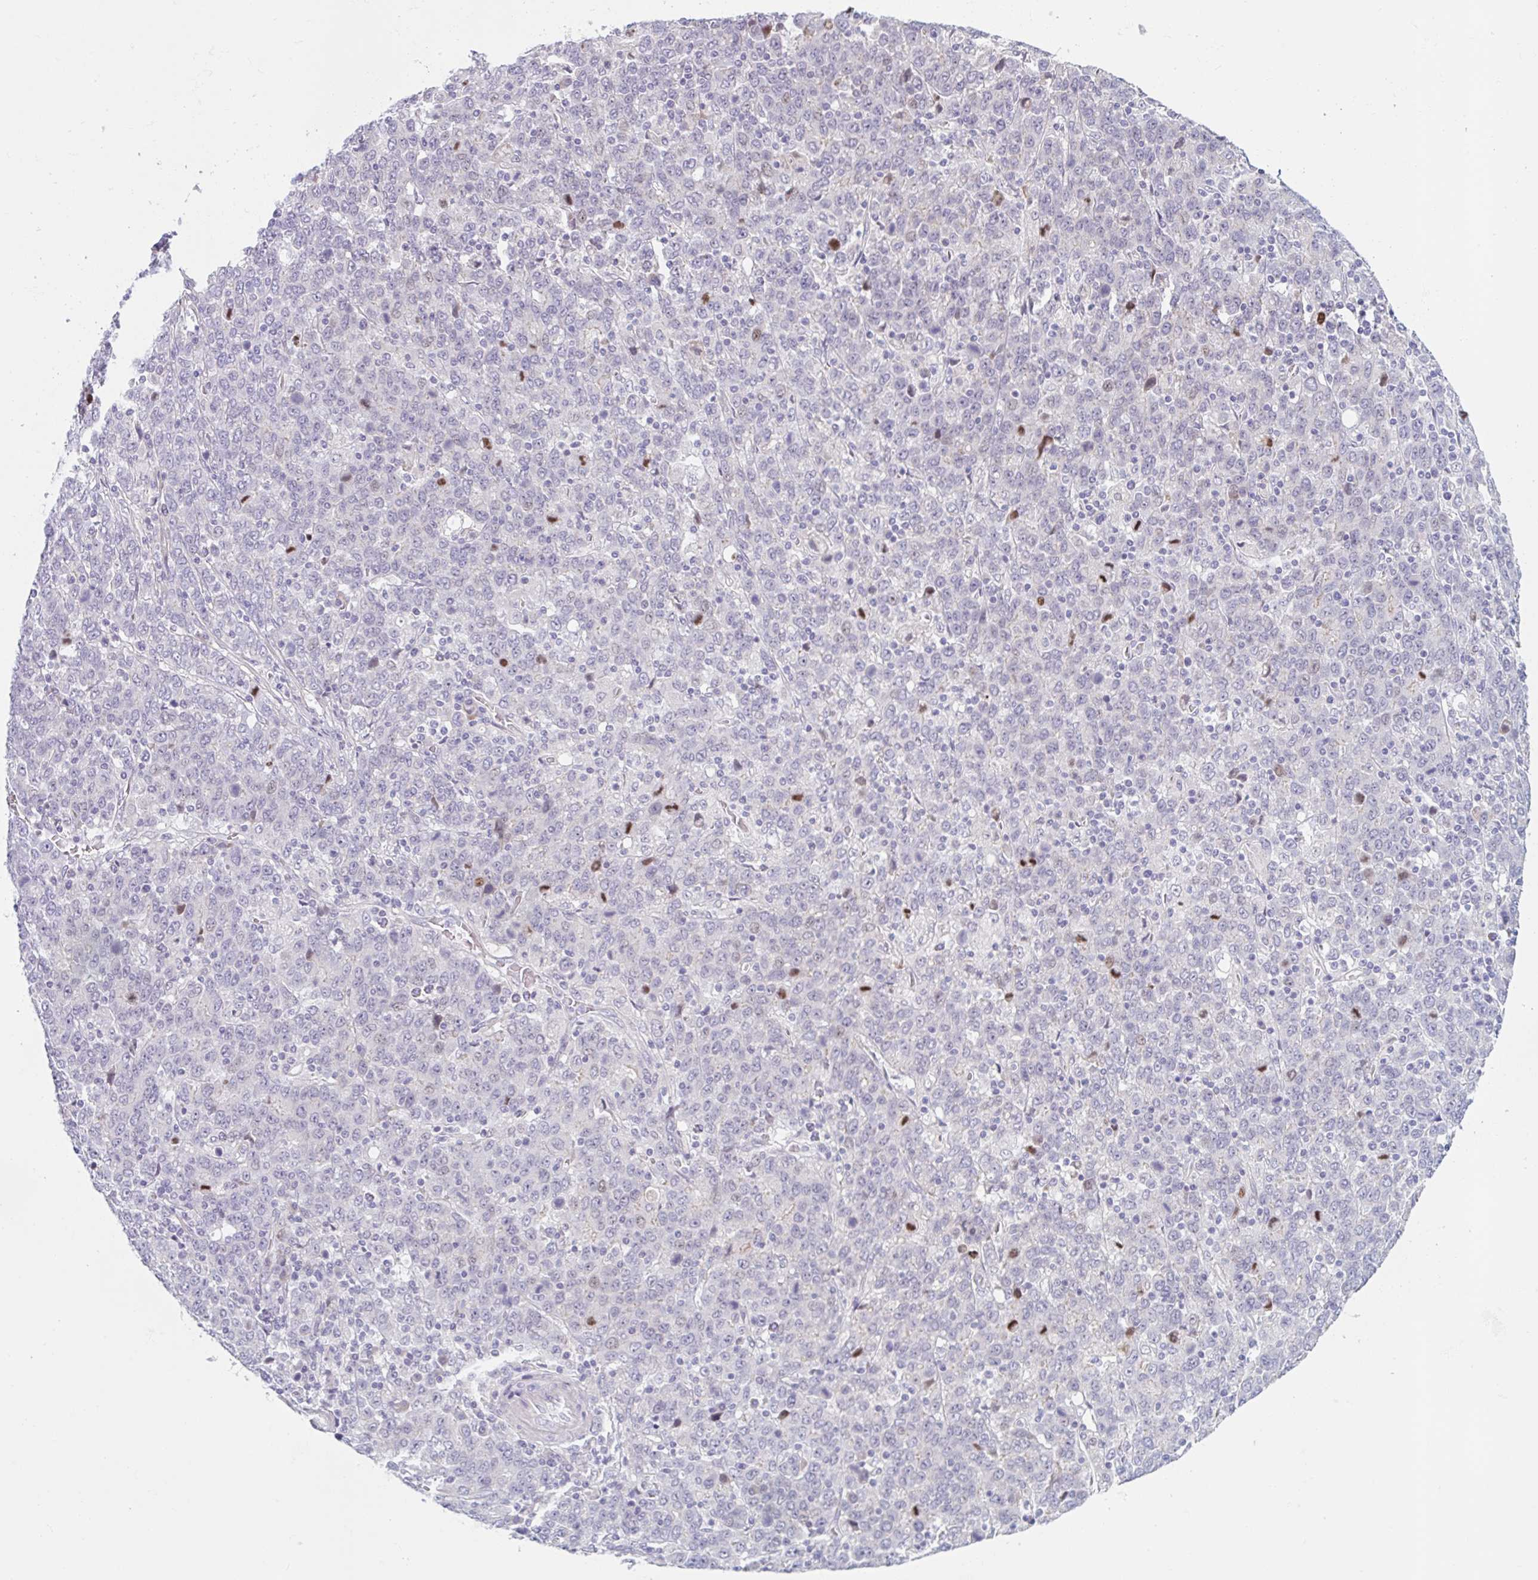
{"staining": {"intensity": "negative", "quantity": "none", "location": "none"}, "tissue": "stomach cancer", "cell_type": "Tumor cells", "image_type": "cancer", "snomed": [{"axis": "morphology", "description": "Adenocarcinoma, NOS"}, {"axis": "topography", "description": "Stomach, upper"}], "caption": "Stomach cancer (adenocarcinoma) stained for a protein using immunohistochemistry (IHC) reveals no expression tumor cells.", "gene": "MYH10", "patient": {"sex": "male", "age": 69}}